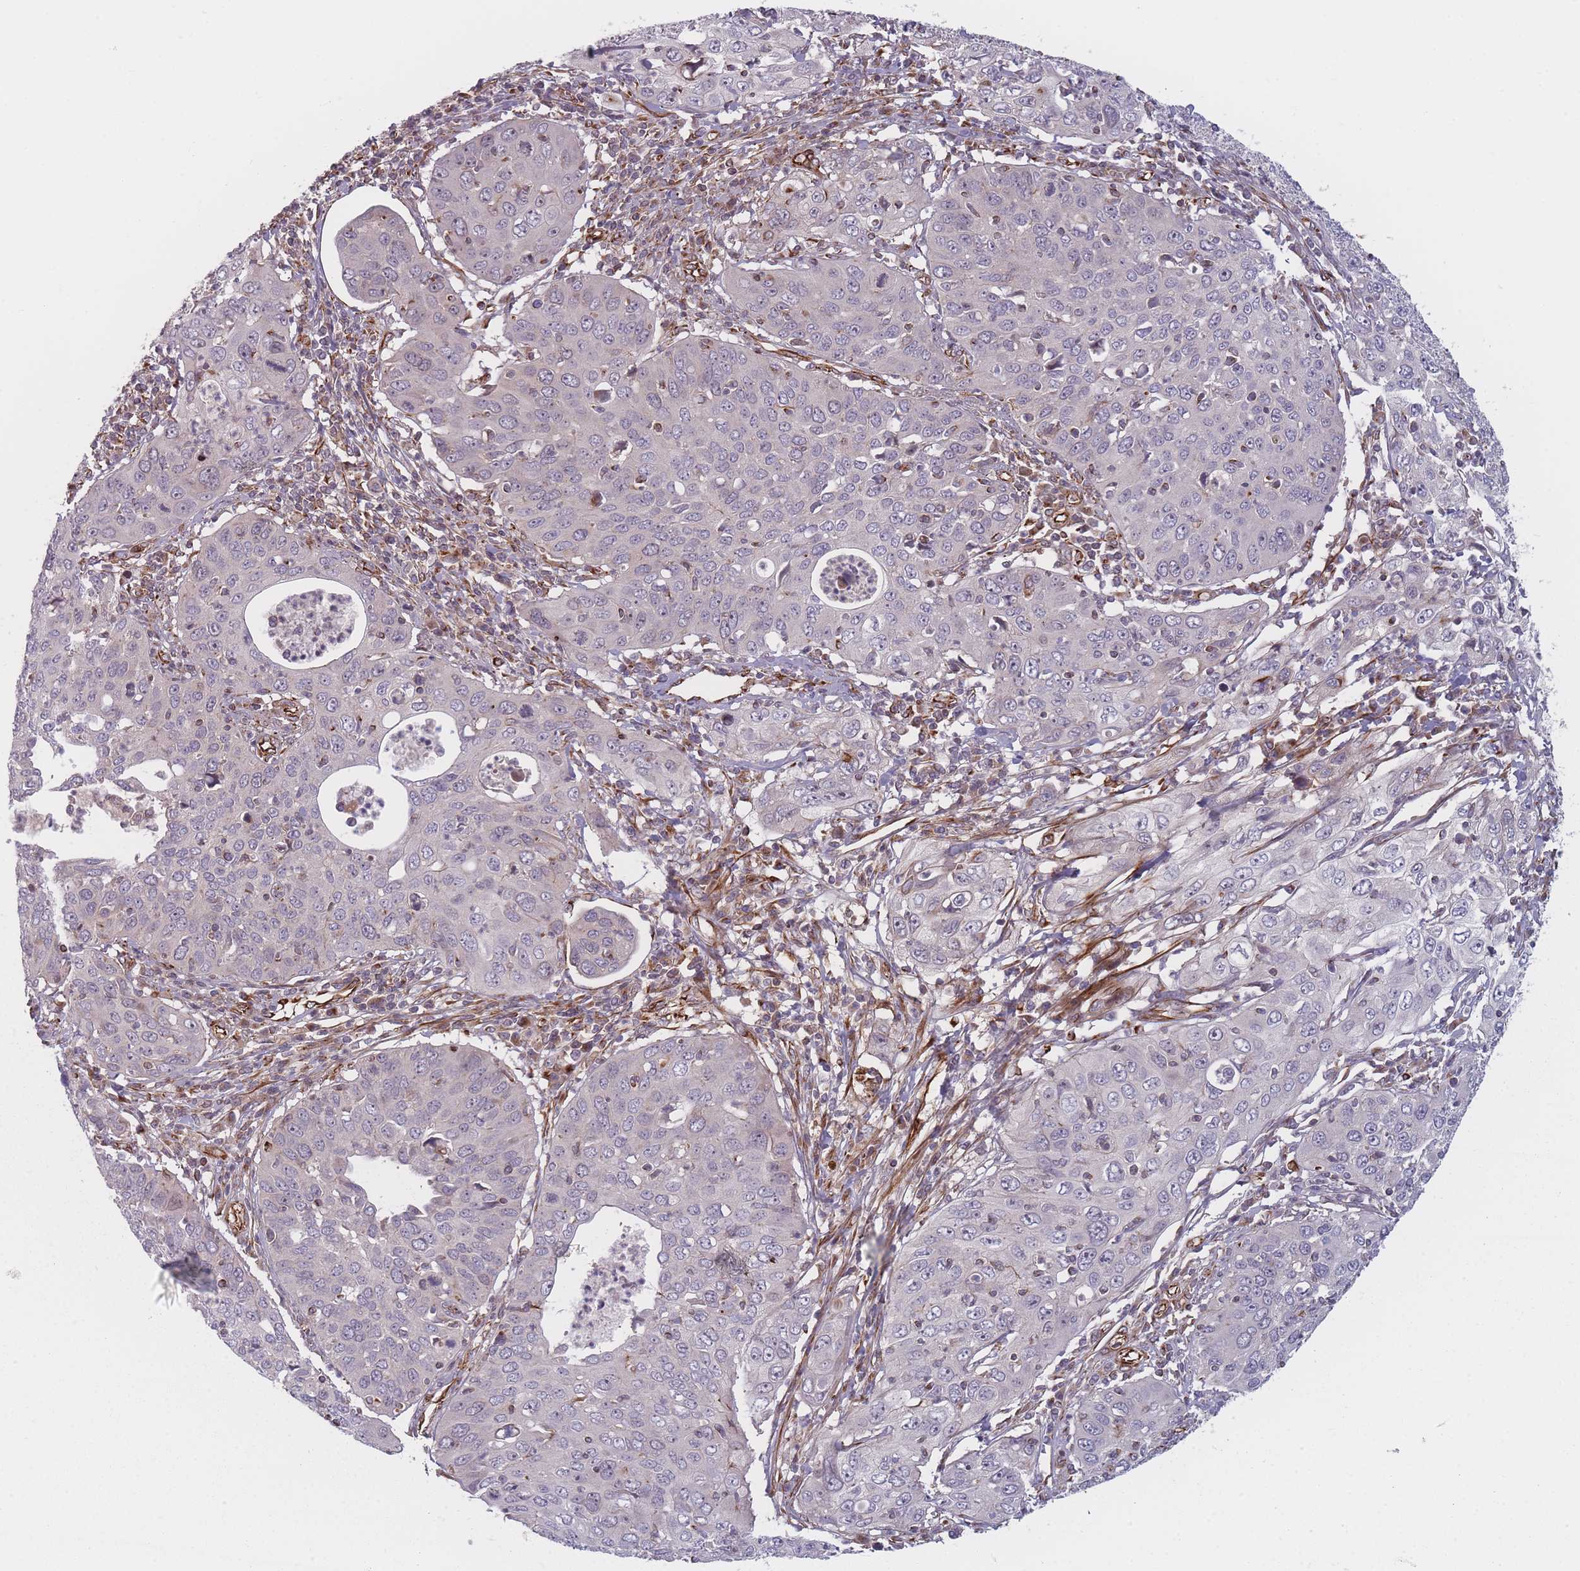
{"staining": {"intensity": "negative", "quantity": "none", "location": "none"}, "tissue": "cervical cancer", "cell_type": "Tumor cells", "image_type": "cancer", "snomed": [{"axis": "morphology", "description": "Squamous cell carcinoma, NOS"}, {"axis": "topography", "description": "Cervix"}], "caption": "Micrograph shows no significant protein positivity in tumor cells of cervical squamous cell carcinoma.", "gene": "EEF1AKMT2", "patient": {"sex": "female", "age": 36}}